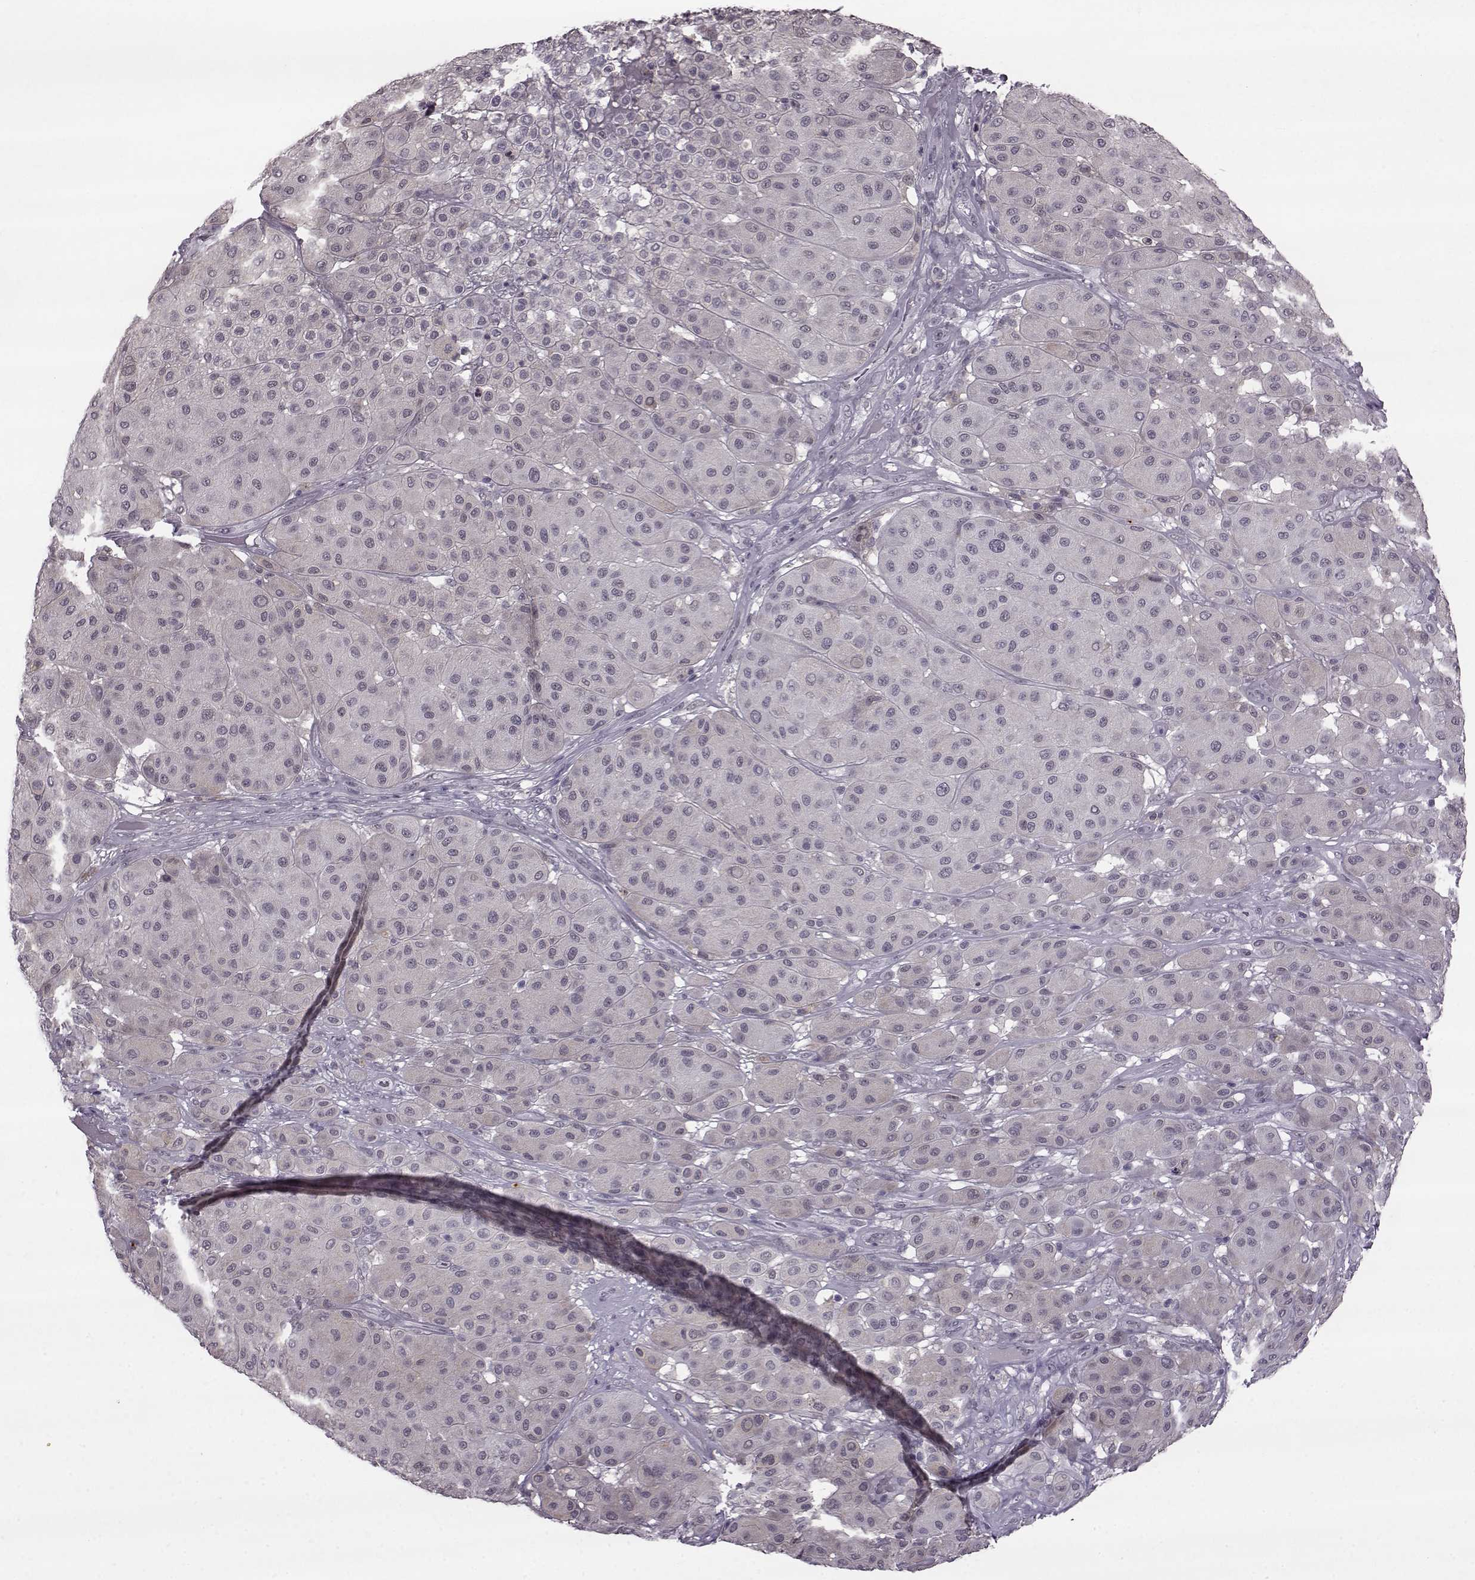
{"staining": {"intensity": "negative", "quantity": "none", "location": "none"}, "tissue": "melanoma", "cell_type": "Tumor cells", "image_type": "cancer", "snomed": [{"axis": "morphology", "description": "Malignant melanoma, Metastatic site"}, {"axis": "topography", "description": "Smooth muscle"}], "caption": "Tumor cells show no significant positivity in malignant melanoma (metastatic site).", "gene": "SLC28A2", "patient": {"sex": "male", "age": 41}}